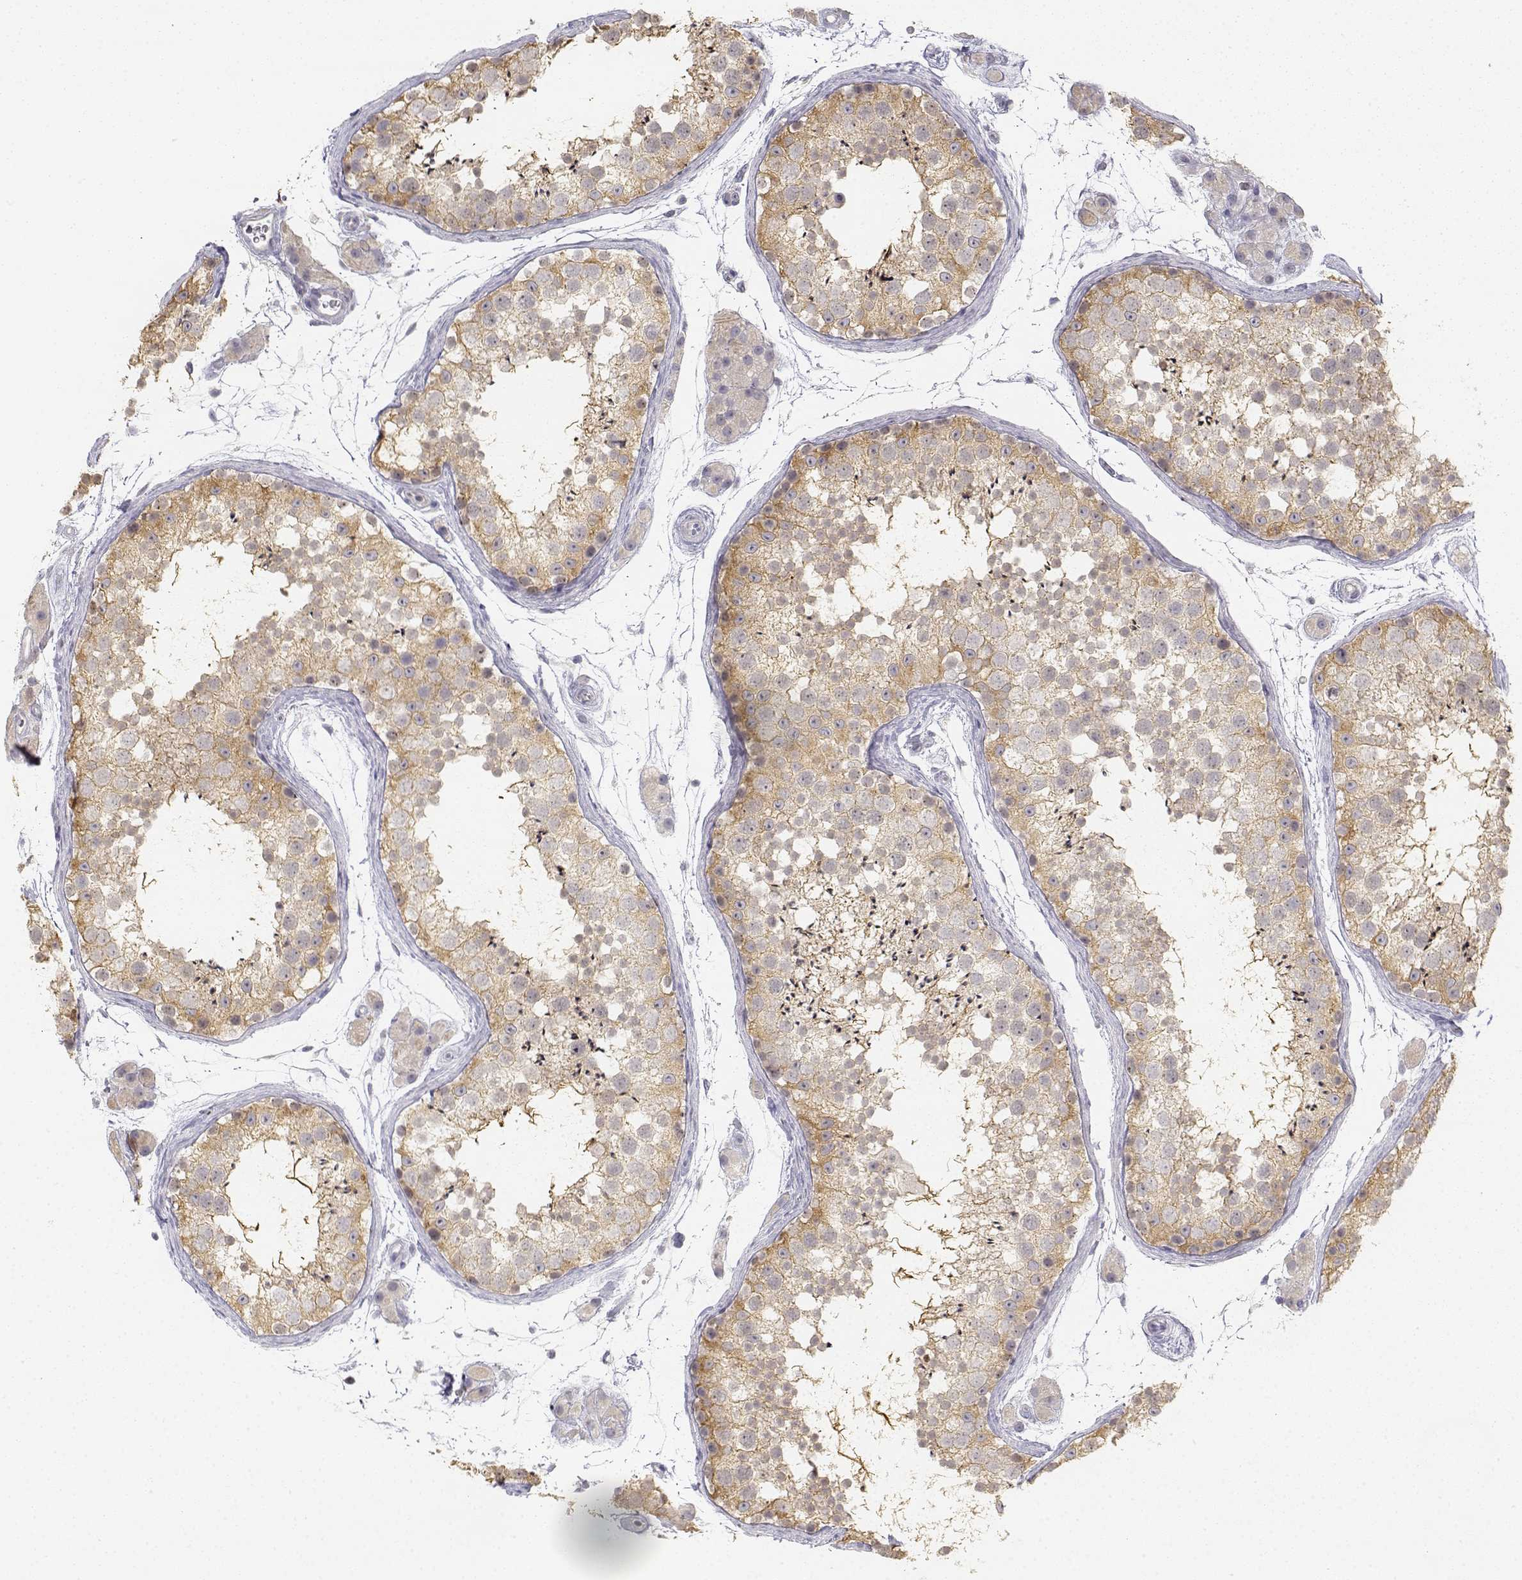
{"staining": {"intensity": "moderate", "quantity": ">75%", "location": "cytoplasmic/membranous"}, "tissue": "testis", "cell_type": "Cells in seminiferous ducts", "image_type": "normal", "snomed": [{"axis": "morphology", "description": "Normal tissue, NOS"}, {"axis": "topography", "description": "Testis"}], "caption": "A medium amount of moderate cytoplasmic/membranous positivity is seen in approximately >75% of cells in seminiferous ducts in benign testis.", "gene": "GLIPR1L2", "patient": {"sex": "male", "age": 41}}